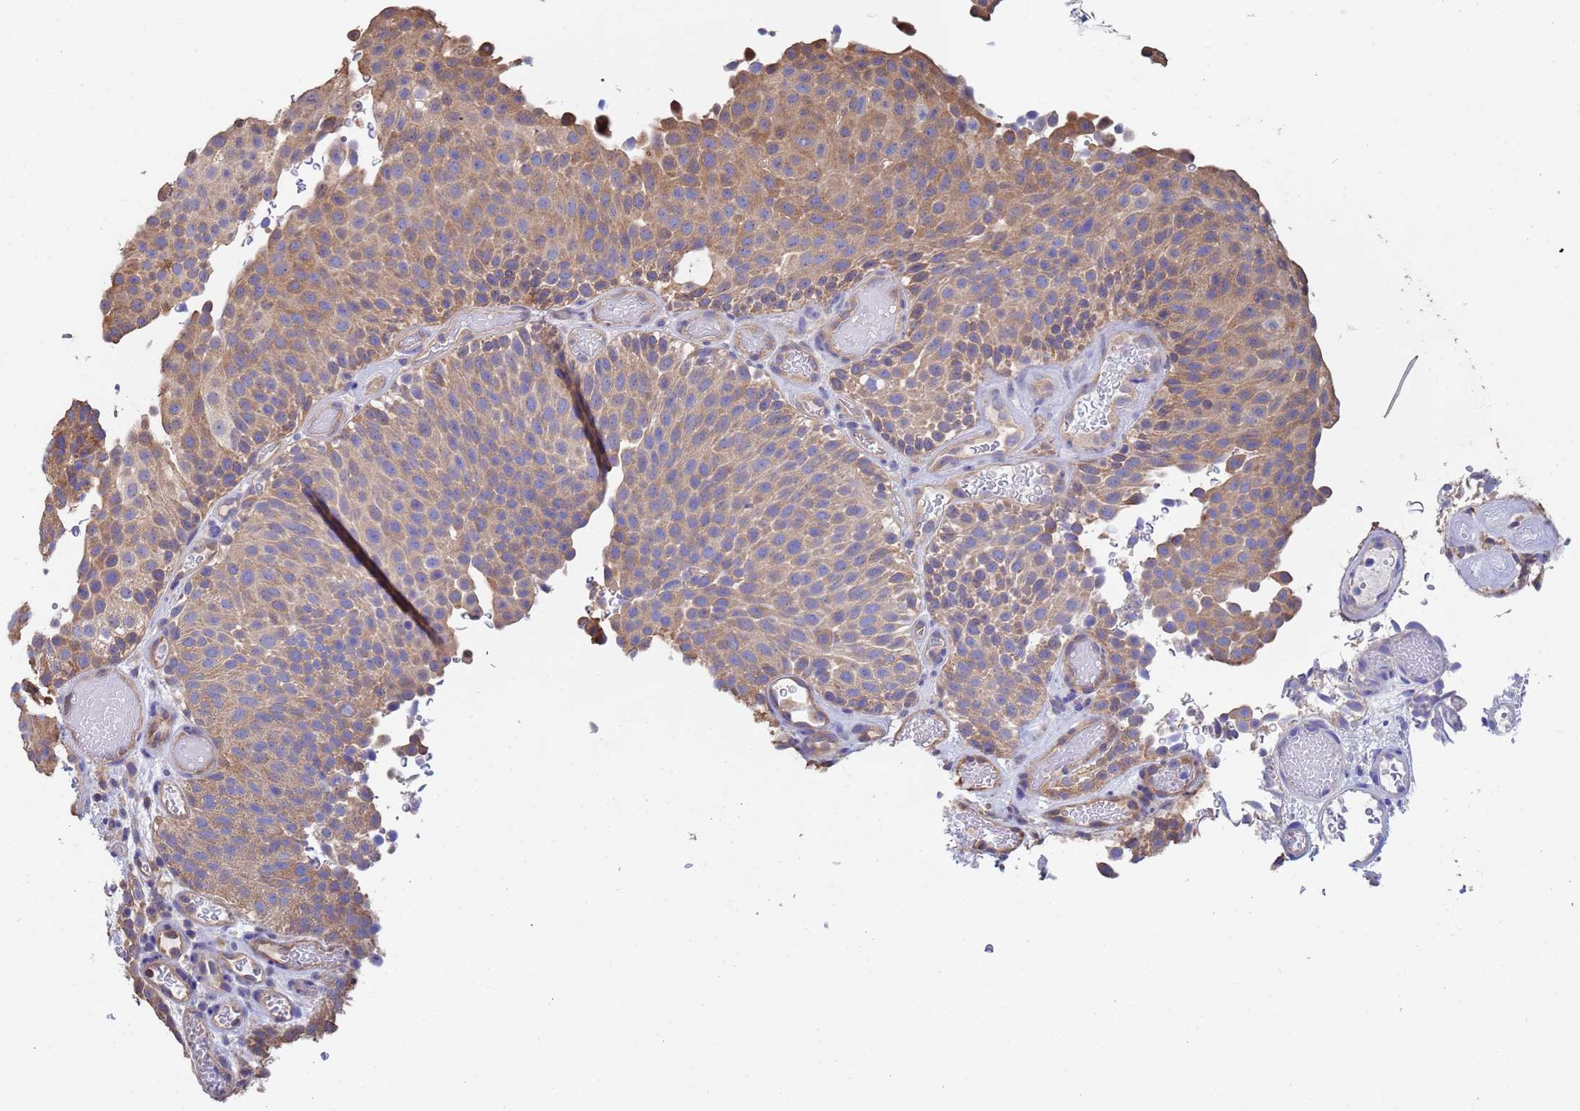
{"staining": {"intensity": "moderate", "quantity": ">75%", "location": "cytoplasmic/membranous"}, "tissue": "urothelial cancer", "cell_type": "Tumor cells", "image_type": "cancer", "snomed": [{"axis": "morphology", "description": "Urothelial carcinoma, Low grade"}, {"axis": "topography", "description": "Urinary bladder"}], "caption": "The histopathology image shows immunohistochemical staining of urothelial carcinoma (low-grade). There is moderate cytoplasmic/membranous expression is identified in about >75% of tumor cells.", "gene": "FAM25A", "patient": {"sex": "male", "age": 78}}